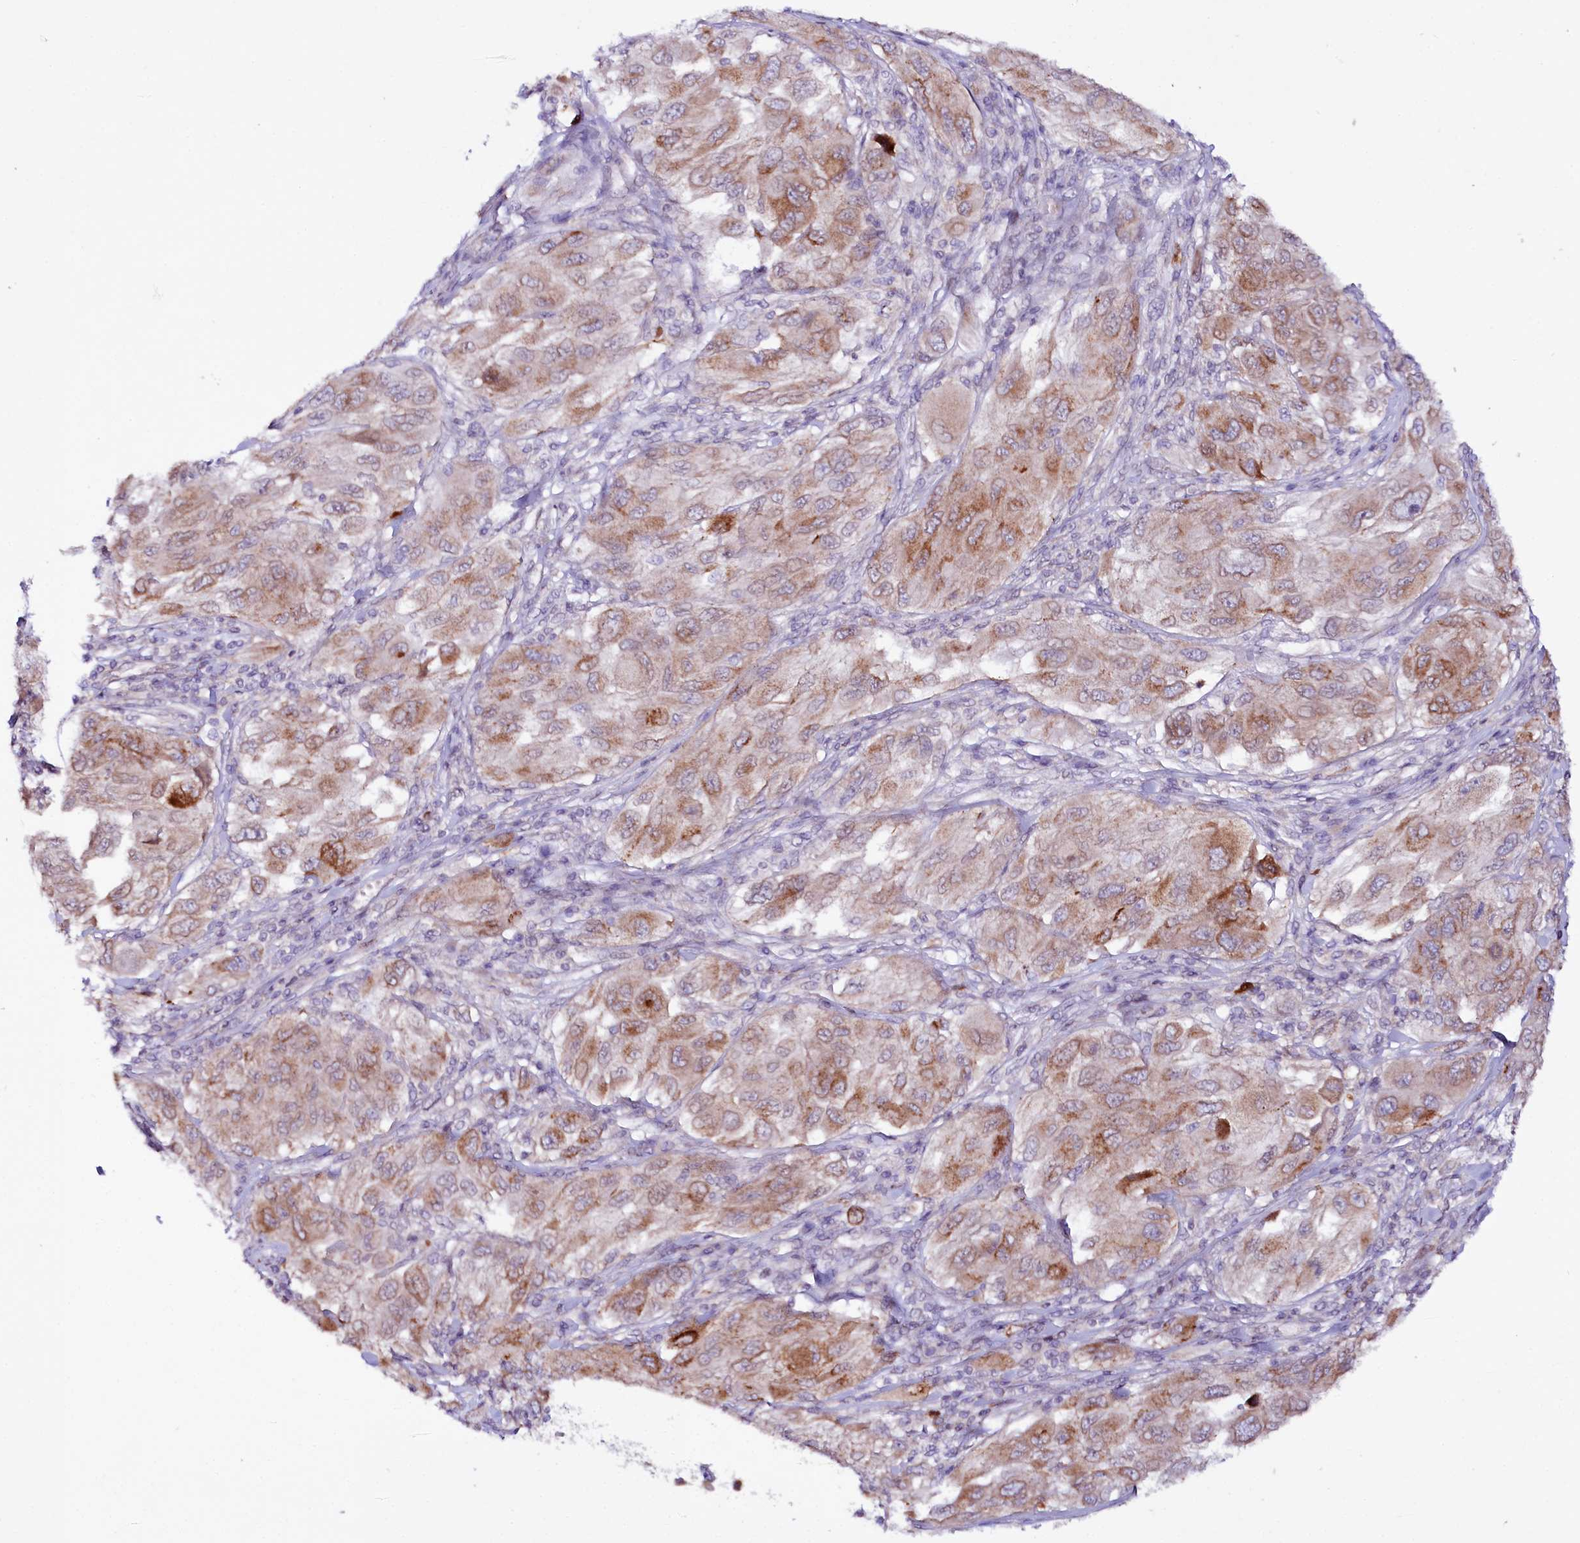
{"staining": {"intensity": "moderate", "quantity": "25%-75%", "location": "cytoplasmic/membranous"}, "tissue": "melanoma", "cell_type": "Tumor cells", "image_type": "cancer", "snomed": [{"axis": "morphology", "description": "Malignant melanoma, NOS"}, {"axis": "topography", "description": "Skin"}], "caption": "High-magnification brightfield microscopy of malignant melanoma stained with DAB (brown) and counterstained with hematoxylin (blue). tumor cells exhibit moderate cytoplasmic/membranous positivity is present in about25%-75% of cells.", "gene": "ZNF226", "patient": {"sex": "female", "age": 91}}